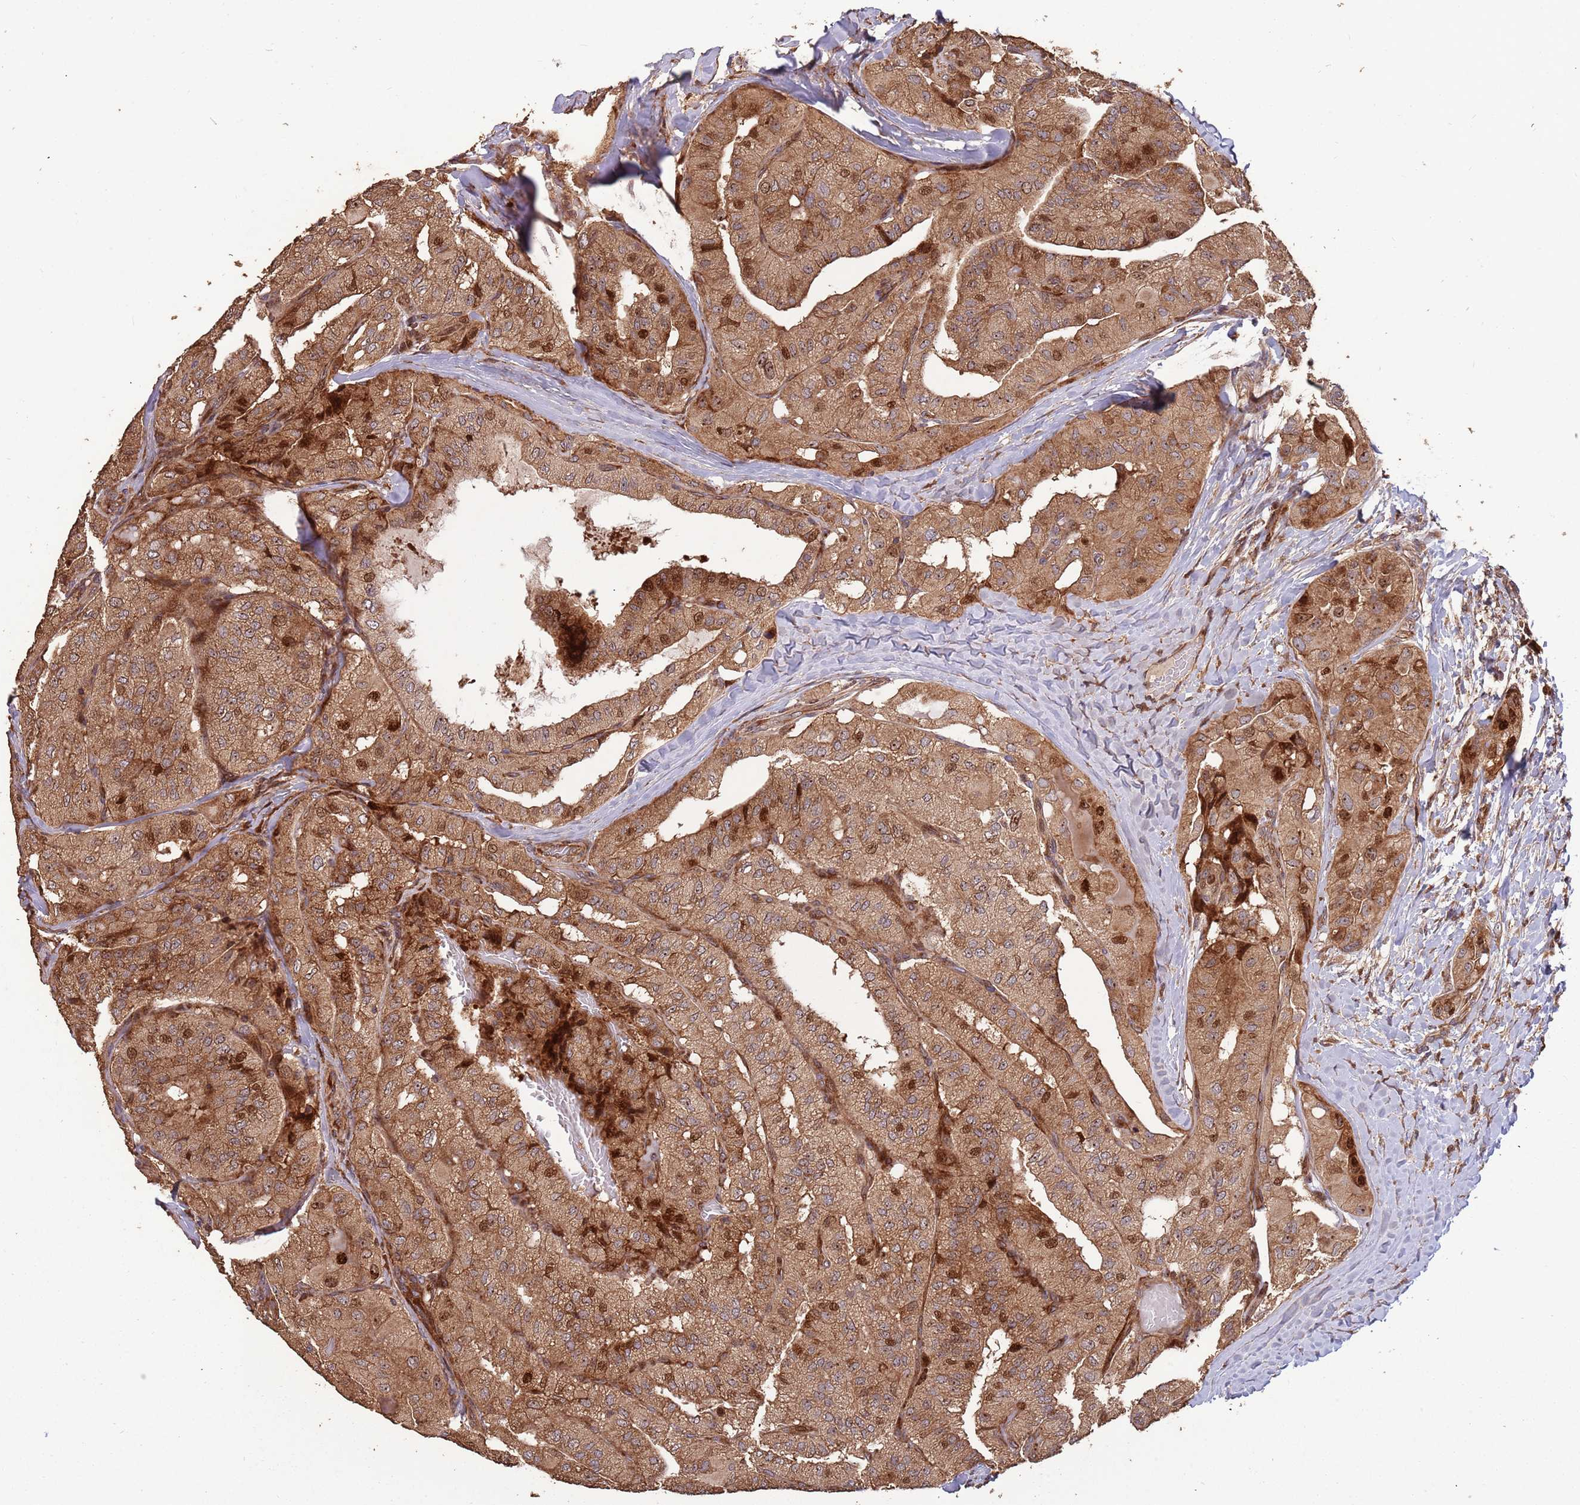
{"staining": {"intensity": "moderate", "quantity": ">75%", "location": "cytoplasmic/membranous,nuclear"}, "tissue": "thyroid cancer", "cell_type": "Tumor cells", "image_type": "cancer", "snomed": [{"axis": "morphology", "description": "Normal tissue, NOS"}, {"axis": "morphology", "description": "Papillary adenocarcinoma, NOS"}, {"axis": "topography", "description": "Thyroid gland"}], "caption": "Papillary adenocarcinoma (thyroid) stained with a brown dye demonstrates moderate cytoplasmic/membranous and nuclear positive expression in about >75% of tumor cells.", "gene": "ZNF428", "patient": {"sex": "female", "age": 59}}